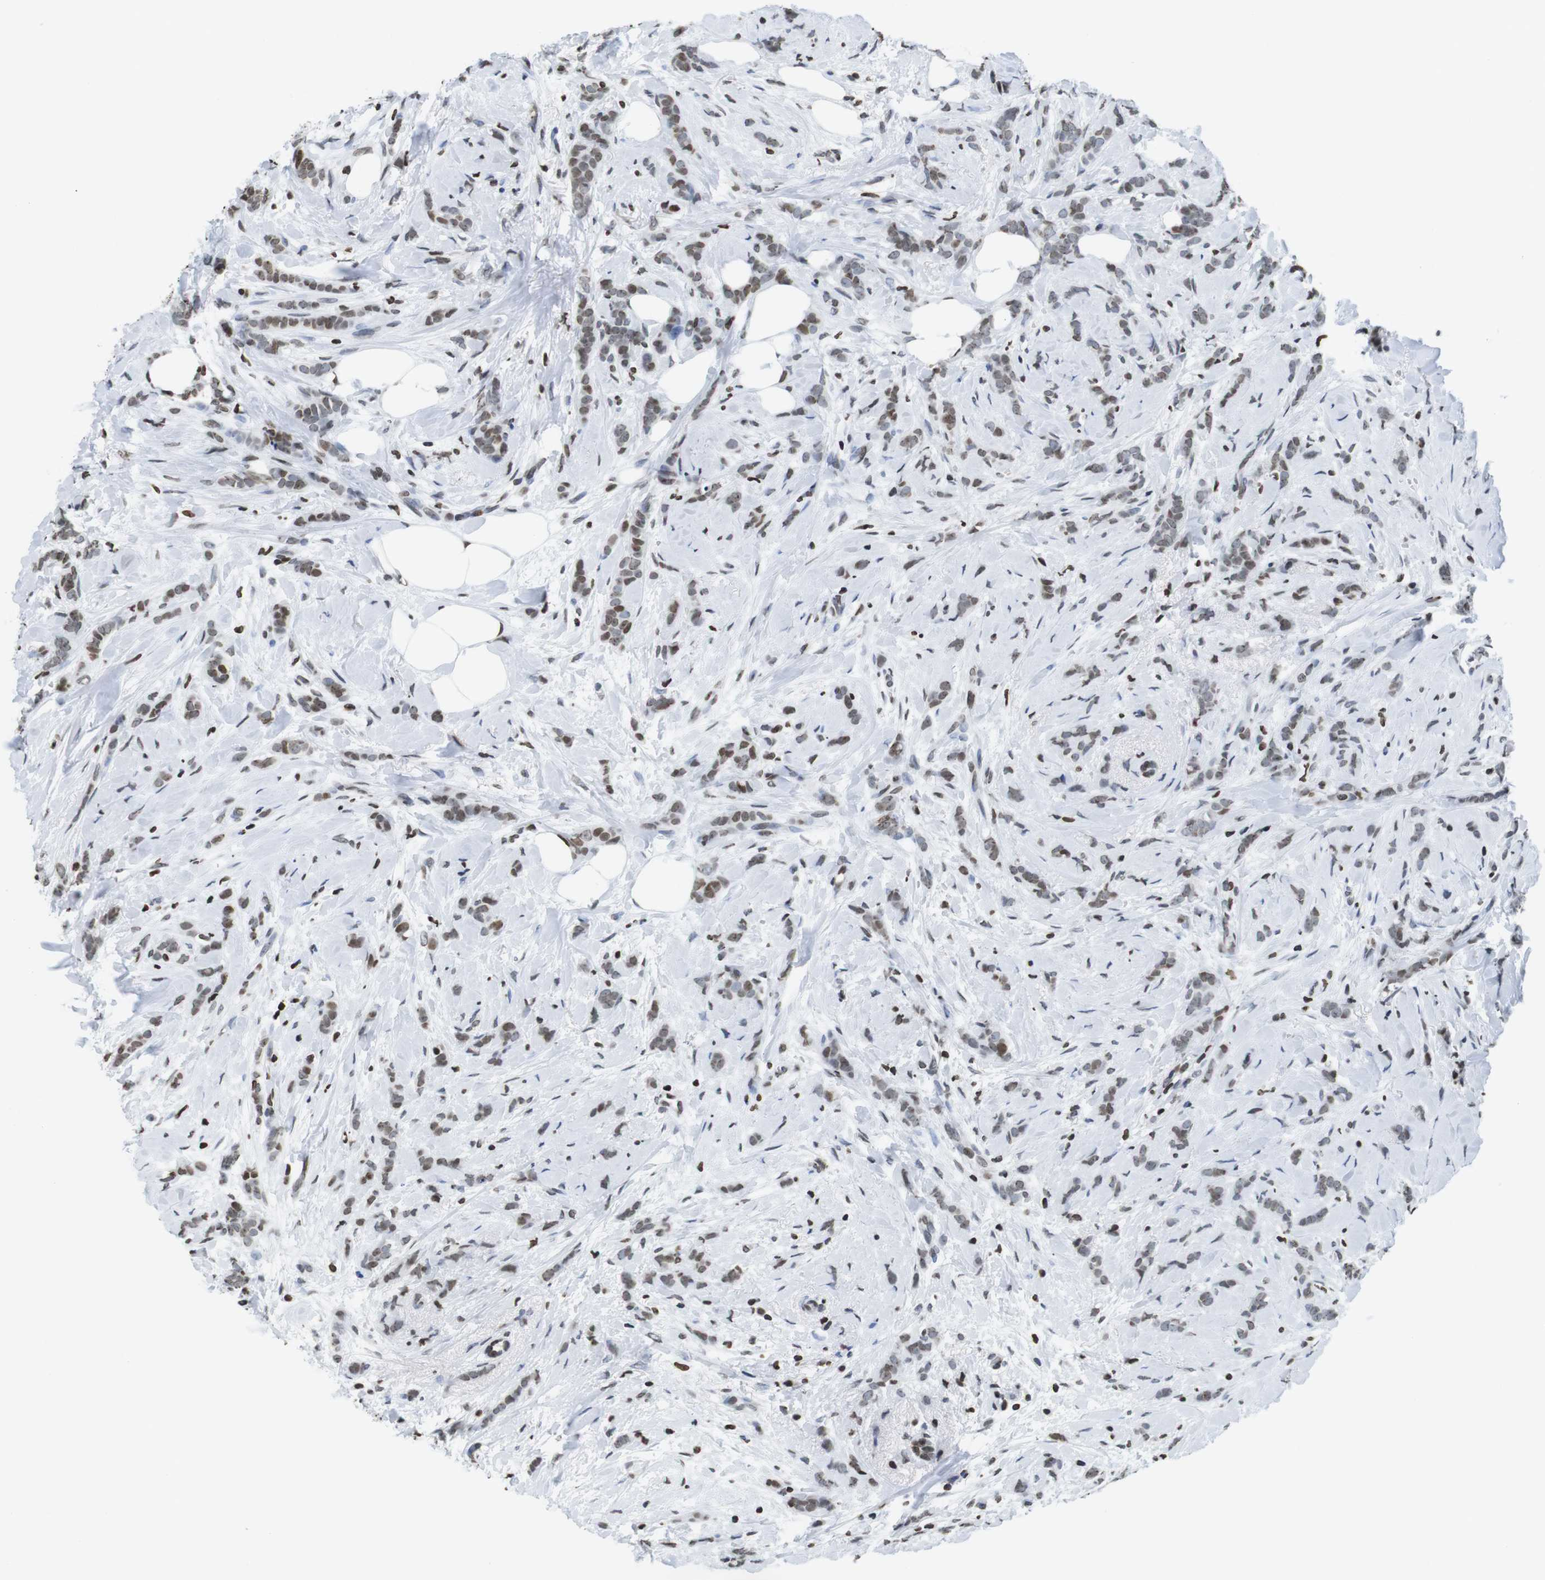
{"staining": {"intensity": "moderate", "quantity": "25%-75%", "location": "nuclear"}, "tissue": "breast cancer", "cell_type": "Tumor cells", "image_type": "cancer", "snomed": [{"axis": "morphology", "description": "Lobular carcinoma, in situ"}, {"axis": "morphology", "description": "Lobular carcinoma"}, {"axis": "topography", "description": "Breast"}], "caption": "Human breast cancer stained for a protein (brown) displays moderate nuclear positive positivity in approximately 25%-75% of tumor cells.", "gene": "BSX", "patient": {"sex": "female", "age": 41}}